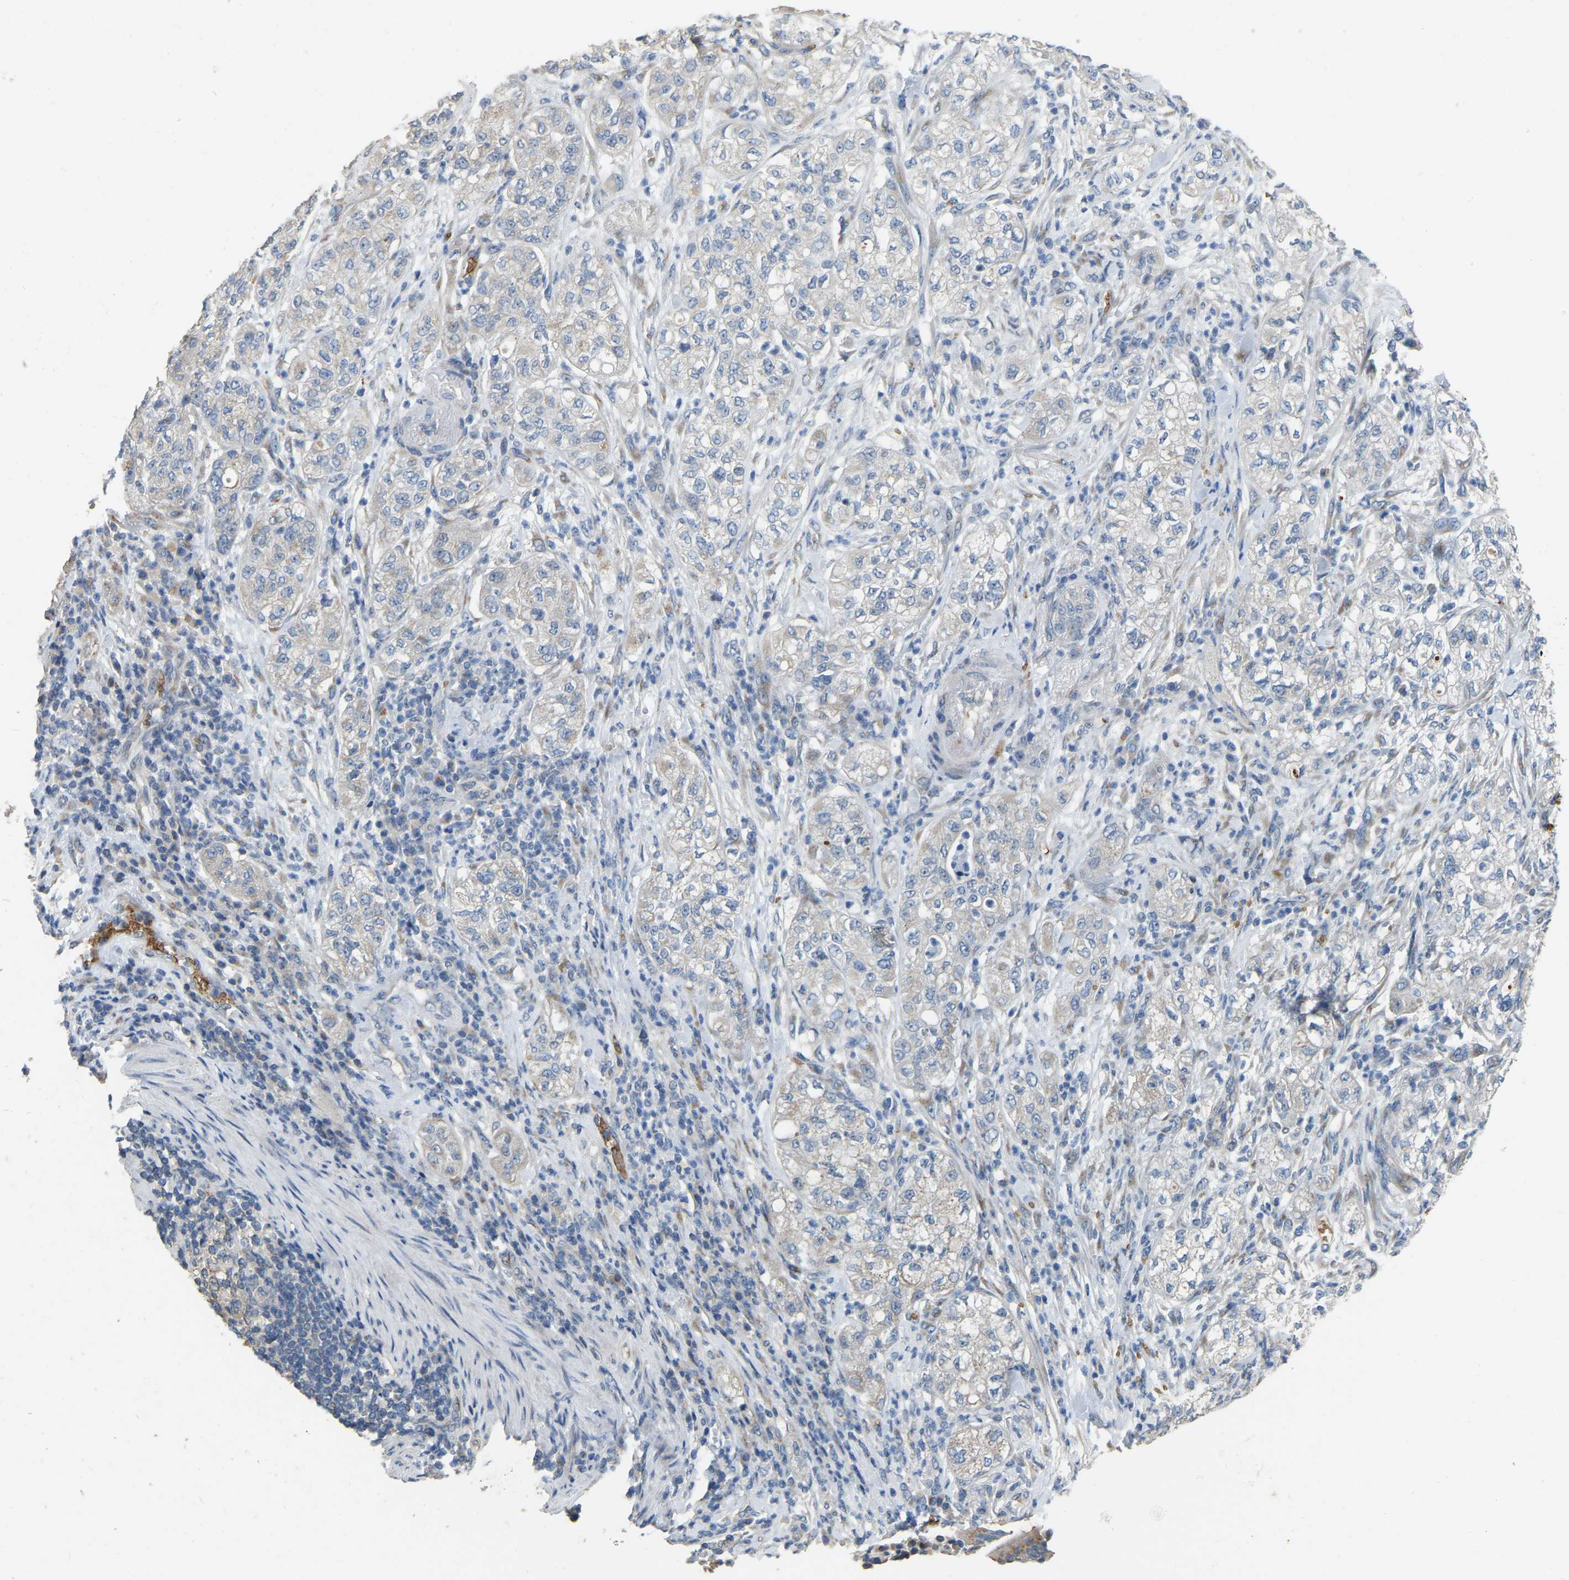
{"staining": {"intensity": "negative", "quantity": "none", "location": "none"}, "tissue": "pancreatic cancer", "cell_type": "Tumor cells", "image_type": "cancer", "snomed": [{"axis": "morphology", "description": "Adenocarcinoma, NOS"}, {"axis": "topography", "description": "Pancreas"}], "caption": "Immunohistochemical staining of human adenocarcinoma (pancreatic) demonstrates no significant positivity in tumor cells.", "gene": "CFAP298", "patient": {"sex": "female", "age": 78}}